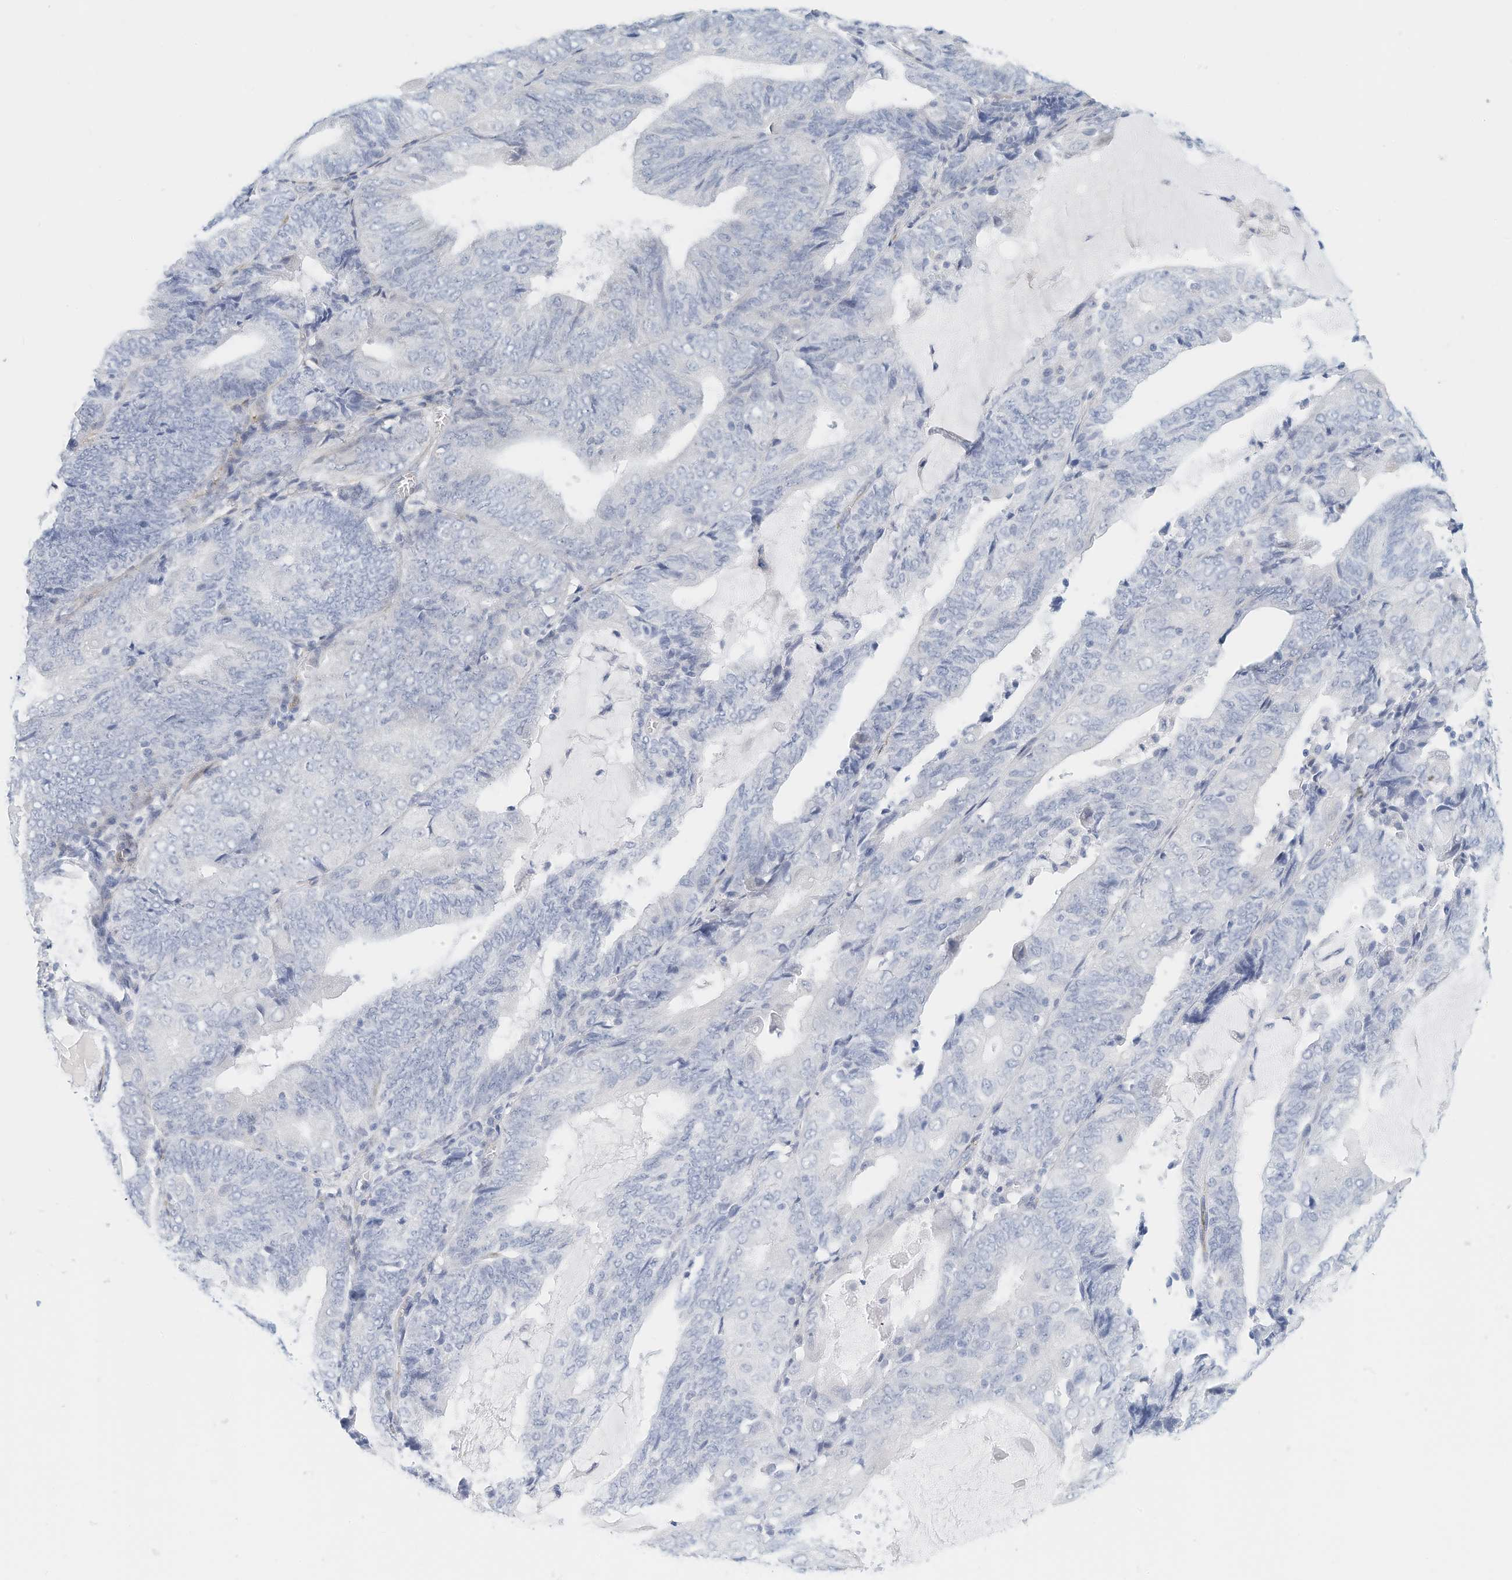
{"staining": {"intensity": "negative", "quantity": "none", "location": "none"}, "tissue": "endometrial cancer", "cell_type": "Tumor cells", "image_type": "cancer", "snomed": [{"axis": "morphology", "description": "Adenocarcinoma, NOS"}, {"axis": "topography", "description": "Endometrium"}], "caption": "IHC of human endometrial cancer demonstrates no staining in tumor cells.", "gene": "ARHGAP28", "patient": {"sex": "female", "age": 81}}